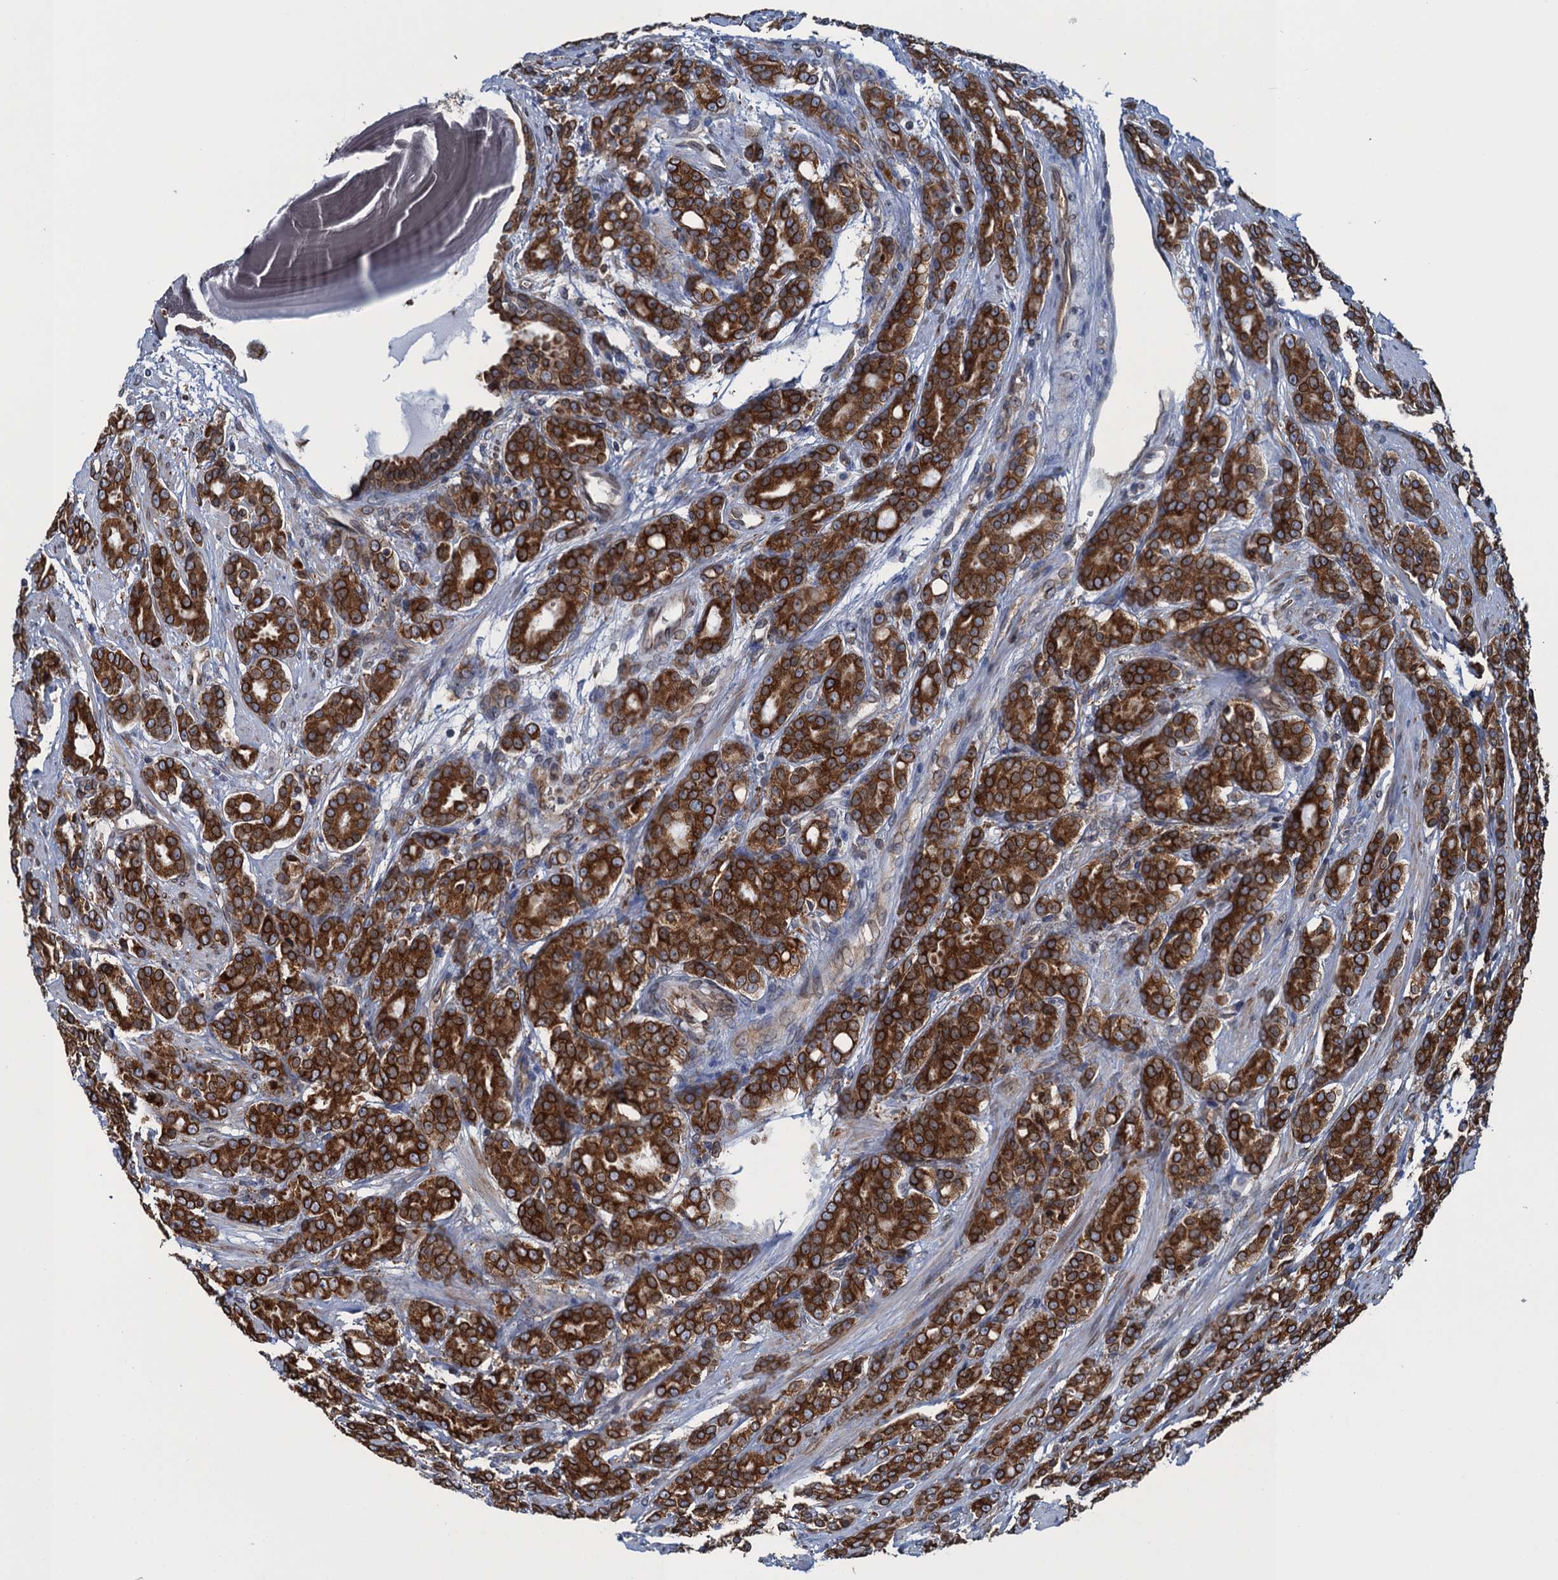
{"staining": {"intensity": "strong", "quantity": ">75%", "location": "cytoplasmic/membranous"}, "tissue": "prostate cancer", "cell_type": "Tumor cells", "image_type": "cancer", "snomed": [{"axis": "morphology", "description": "Adenocarcinoma, High grade"}, {"axis": "topography", "description": "Prostate"}], "caption": "This is a photomicrograph of IHC staining of prostate cancer (adenocarcinoma (high-grade)), which shows strong staining in the cytoplasmic/membranous of tumor cells.", "gene": "TMEM205", "patient": {"sex": "male", "age": 62}}